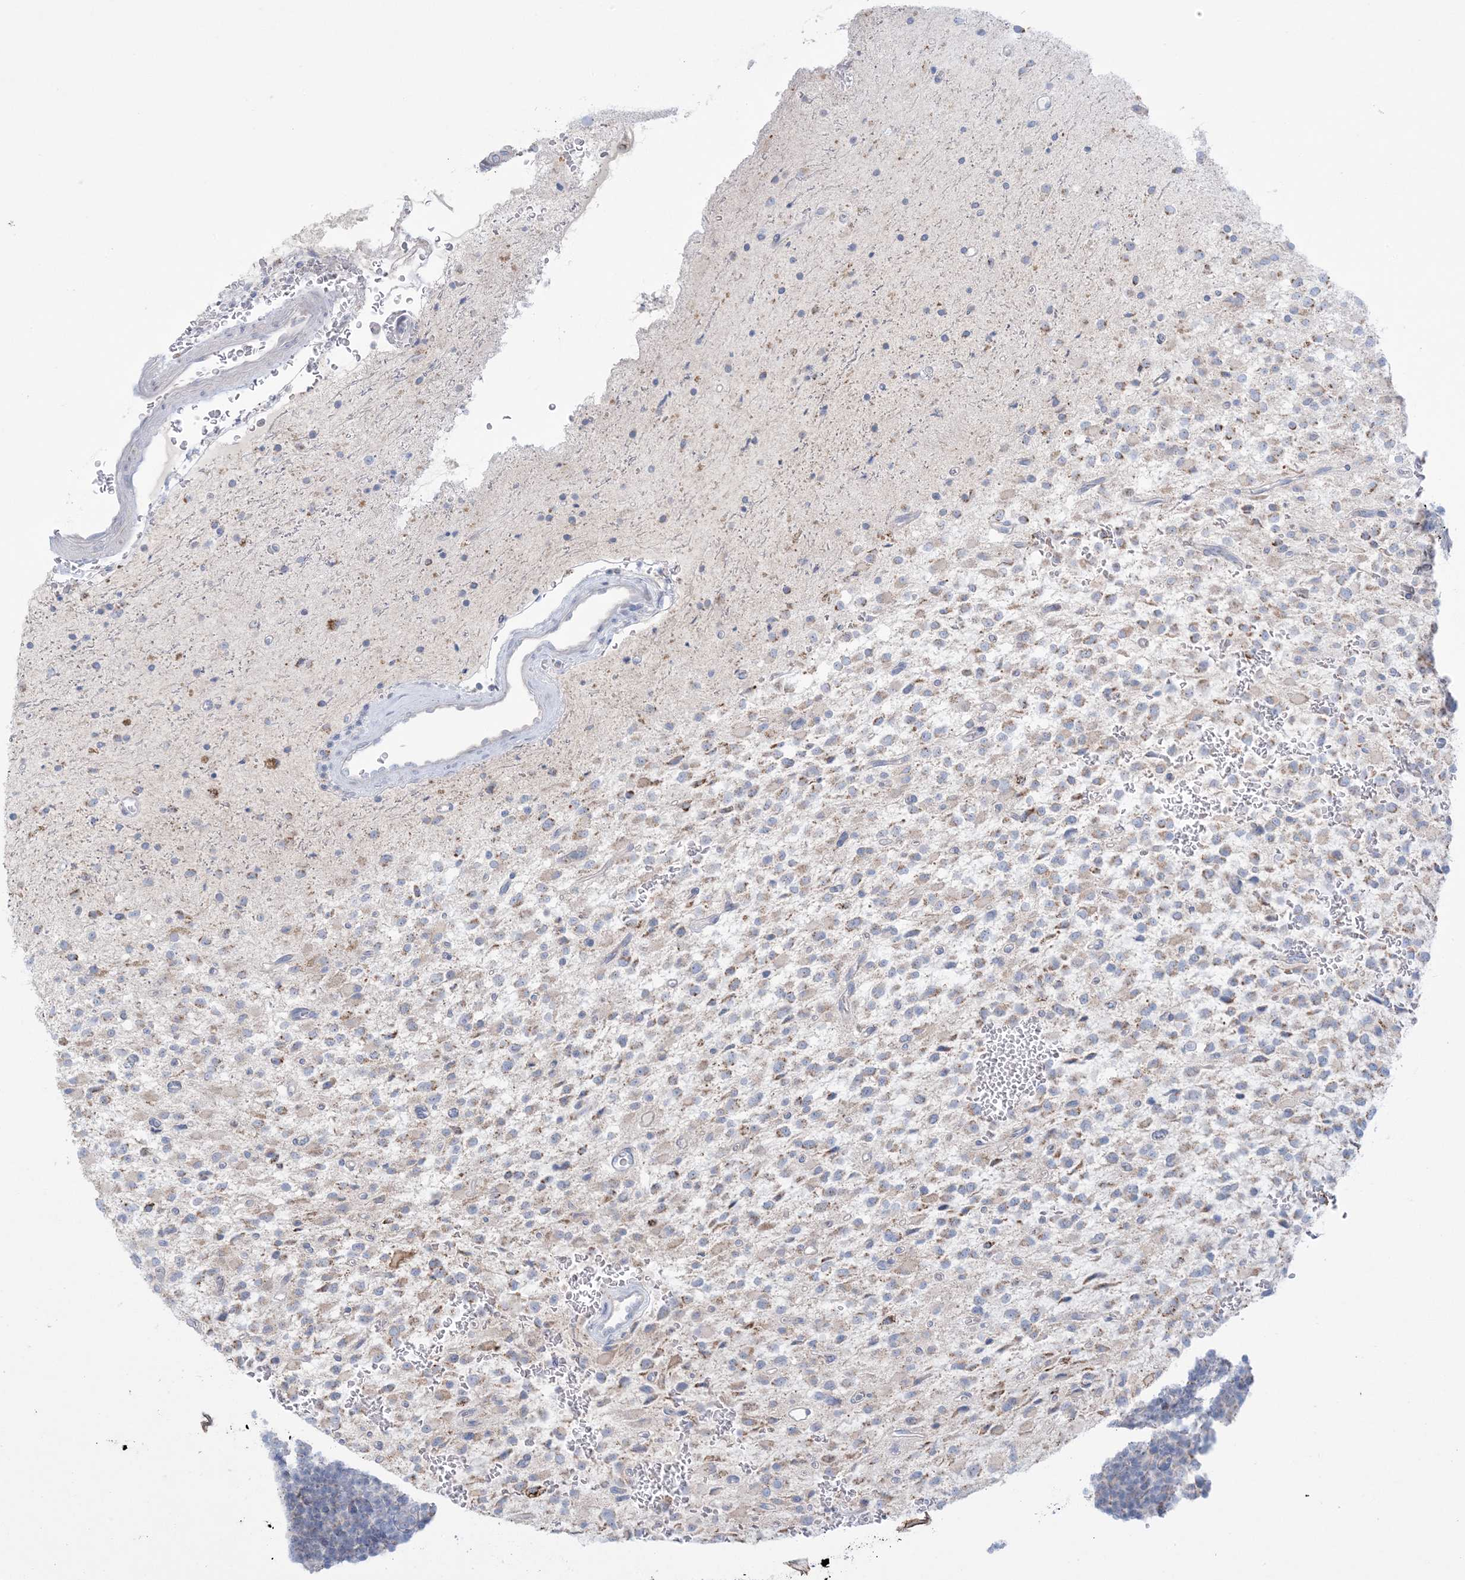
{"staining": {"intensity": "weak", "quantity": ">75%", "location": "cytoplasmic/membranous"}, "tissue": "glioma", "cell_type": "Tumor cells", "image_type": "cancer", "snomed": [{"axis": "morphology", "description": "Glioma, malignant, High grade"}, {"axis": "topography", "description": "Brain"}], "caption": "Immunohistochemistry (IHC) image of glioma stained for a protein (brown), which exhibits low levels of weak cytoplasmic/membranous staining in approximately >75% of tumor cells.", "gene": "KCTD6", "patient": {"sex": "male", "age": 34}}